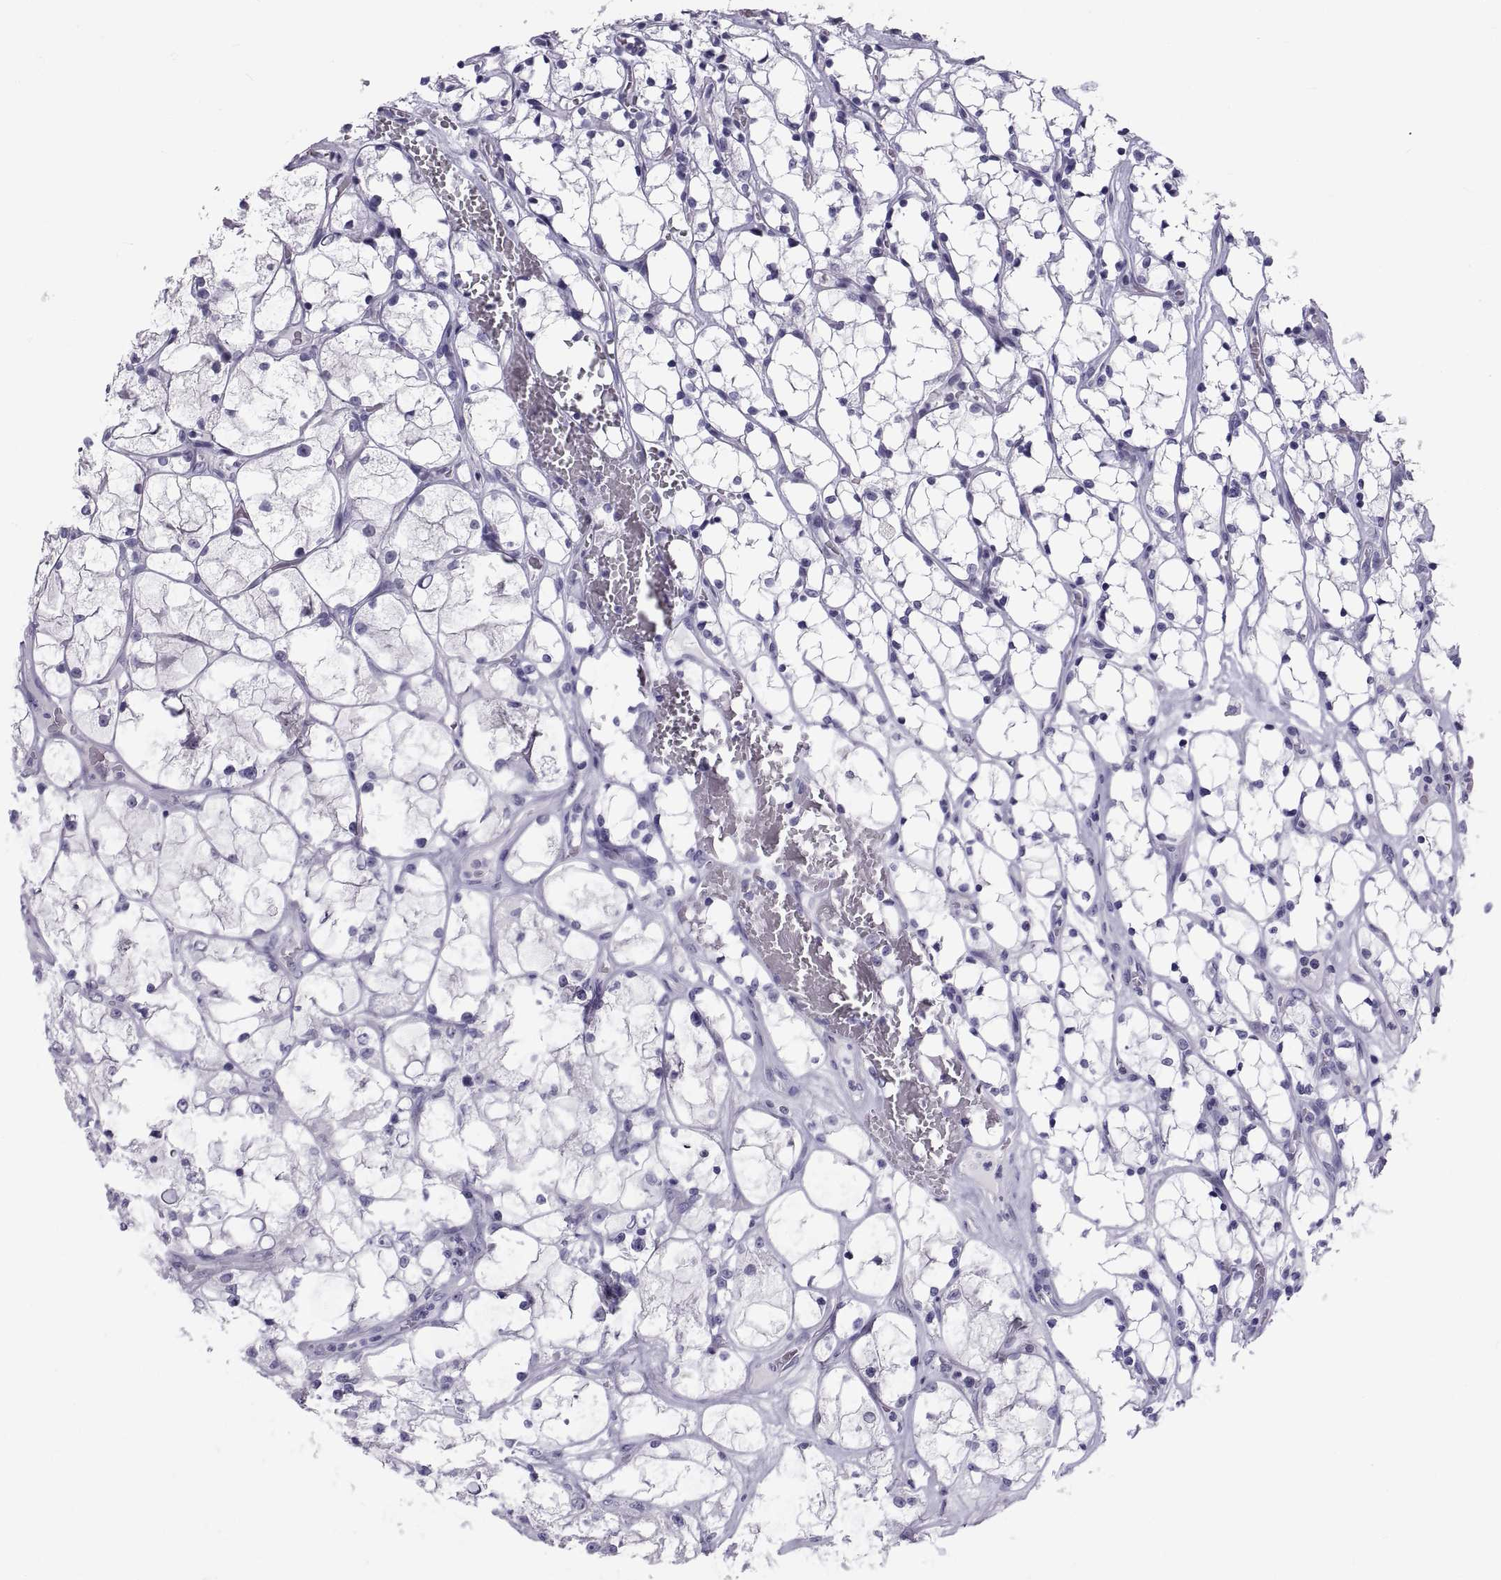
{"staining": {"intensity": "negative", "quantity": "none", "location": "none"}, "tissue": "renal cancer", "cell_type": "Tumor cells", "image_type": "cancer", "snomed": [{"axis": "morphology", "description": "Adenocarcinoma, NOS"}, {"axis": "topography", "description": "Kidney"}], "caption": "Immunohistochemistry of renal adenocarcinoma reveals no staining in tumor cells. Brightfield microscopy of IHC stained with DAB (brown) and hematoxylin (blue), captured at high magnification.", "gene": "NPTX2", "patient": {"sex": "female", "age": 69}}